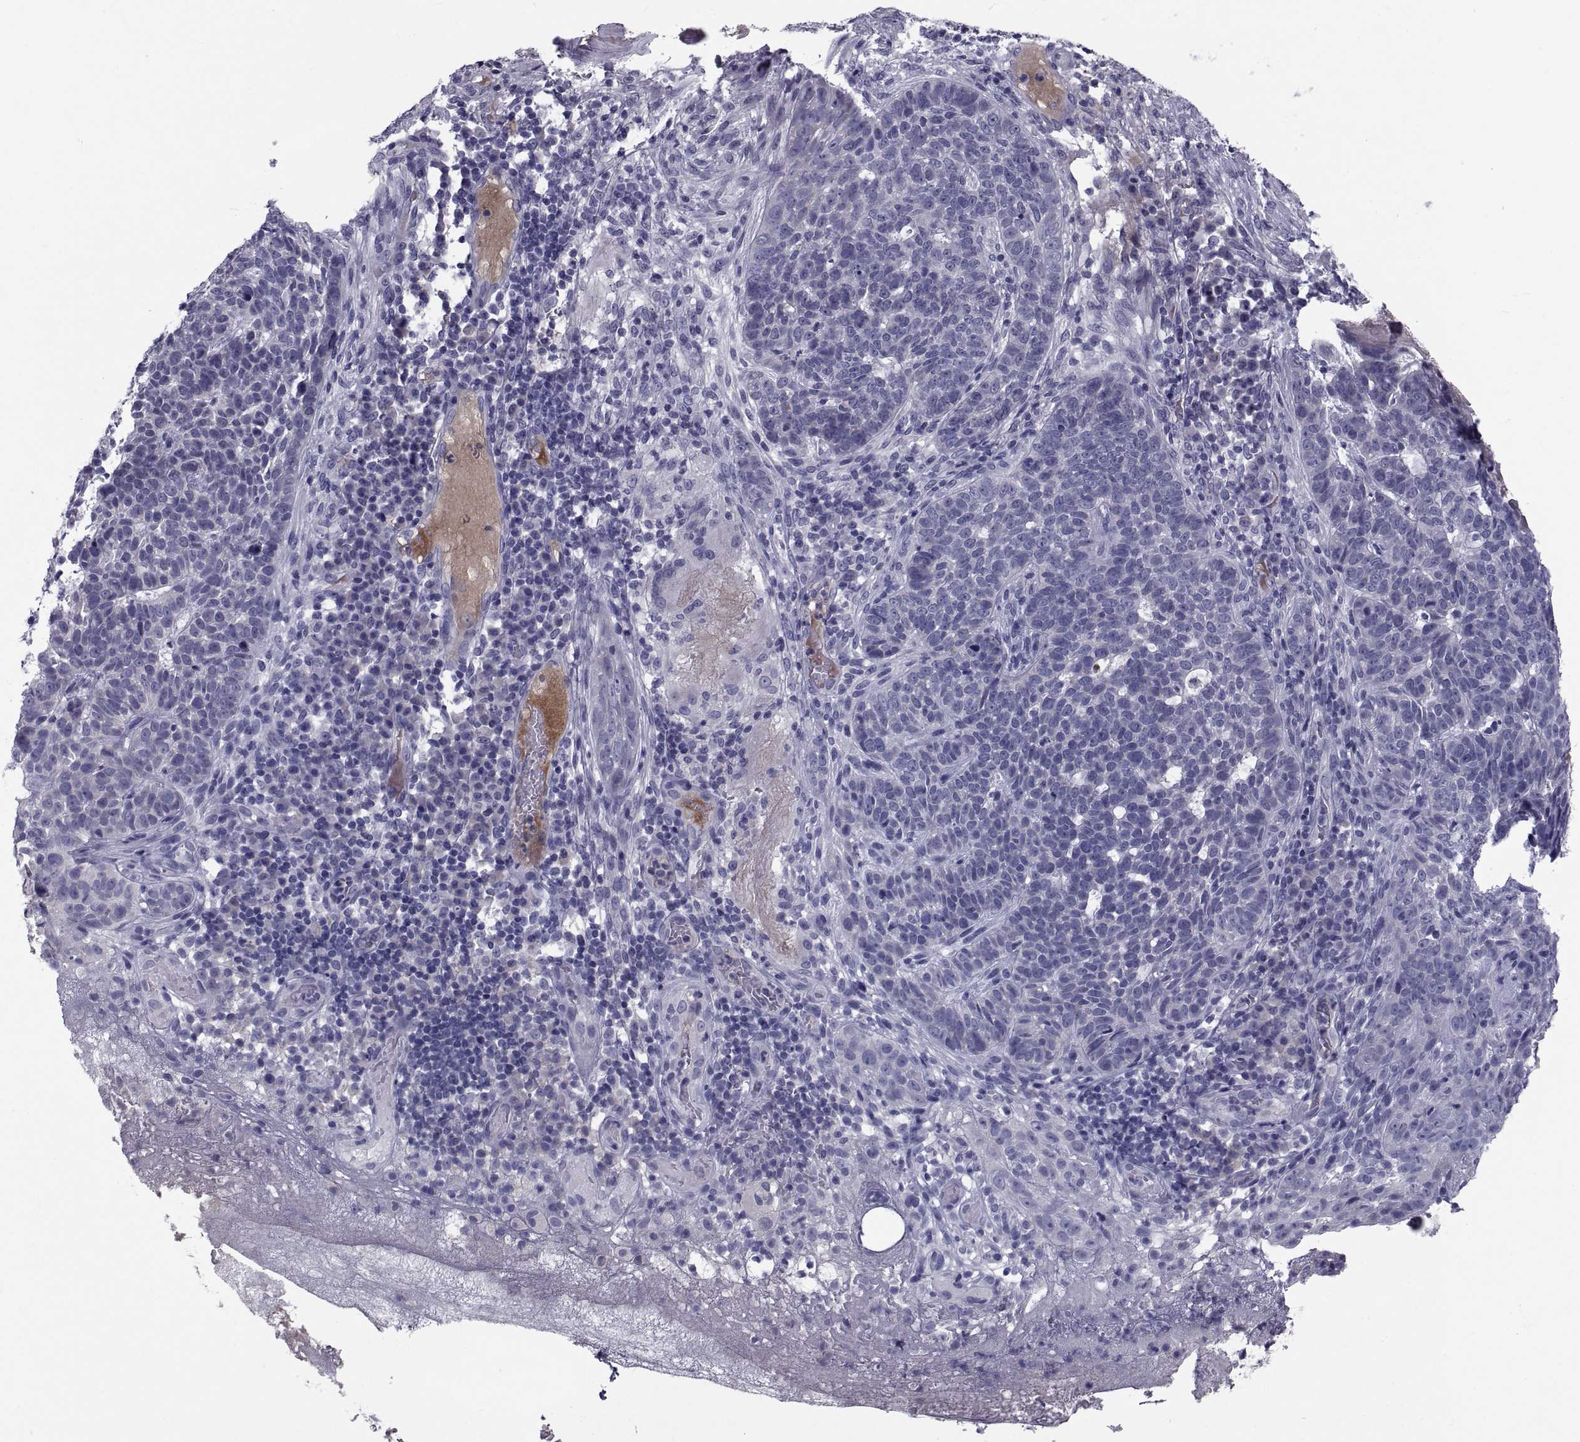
{"staining": {"intensity": "negative", "quantity": "none", "location": "none"}, "tissue": "skin cancer", "cell_type": "Tumor cells", "image_type": "cancer", "snomed": [{"axis": "morphology", "description": "Basal cell carcinoma"}, {"axis": "topography", "description": "Skin"}], "caption": "Human skin cancer (basal cell carcinoma) stained for a protein using IHC demonstrates no staining in tumor cells.", "gene": "PDZRN4", "patient": {"sex": "female", "age": 69}}